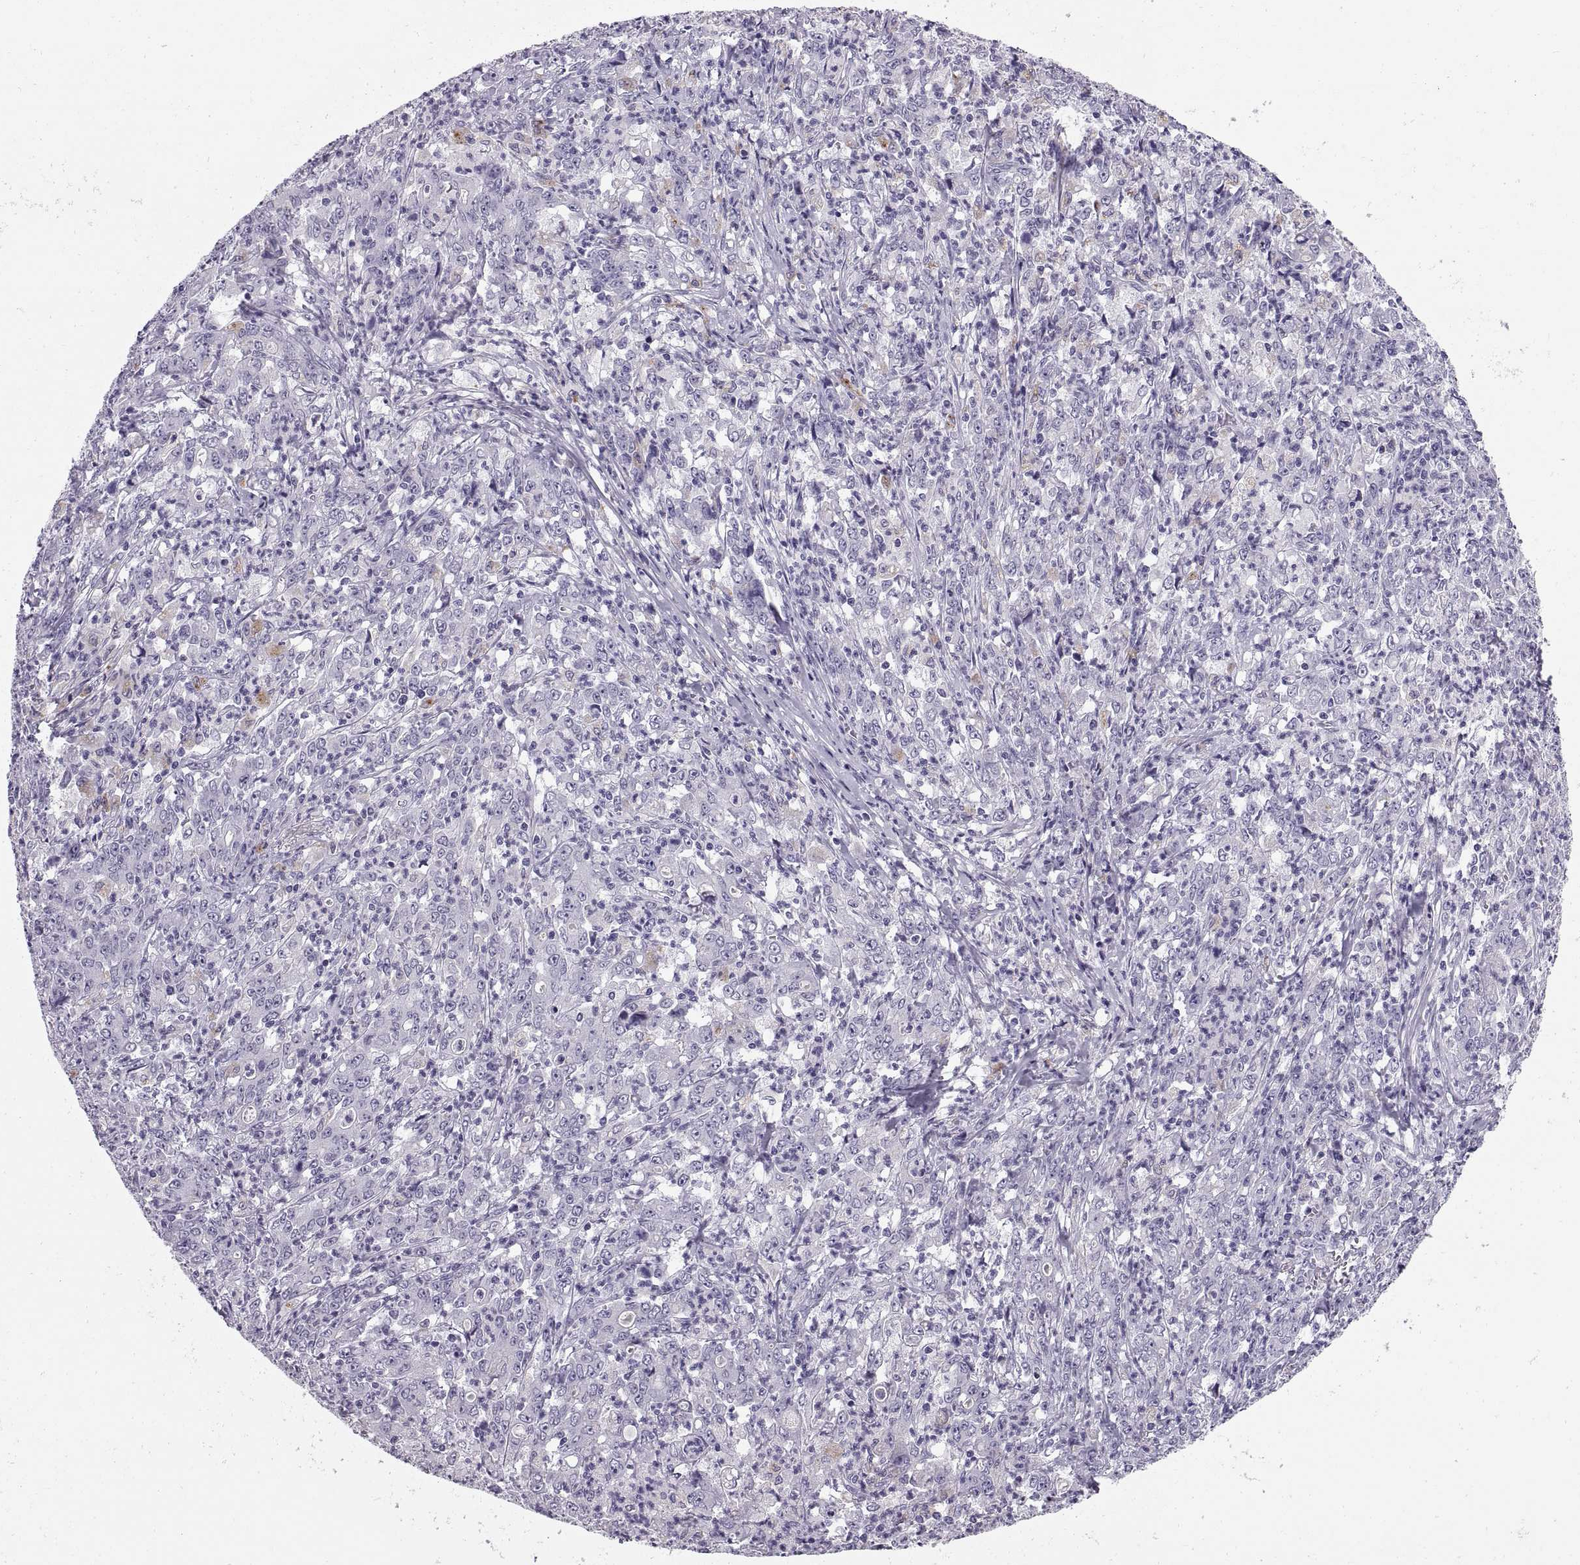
{"staining": {"intensity": "negative", "quantity": "none", "location": "none"}, "tissue": "stomach cancer", "cell_type": "Tumor cells", "image_type": "cancer", "snomed": [{"axis": "morphology", "description": "Adenocarcinoma, NOS"}, {"axis": "topography", "description": "Stomach, lower"}], "caption": "This is an immunohistochemistry (IHC) histopathology image of adenocarcinoma (stomach). There is no expression in tumor cells.", "gene": "QRICH2", "patient": {"sex": "female", "age": 71}}